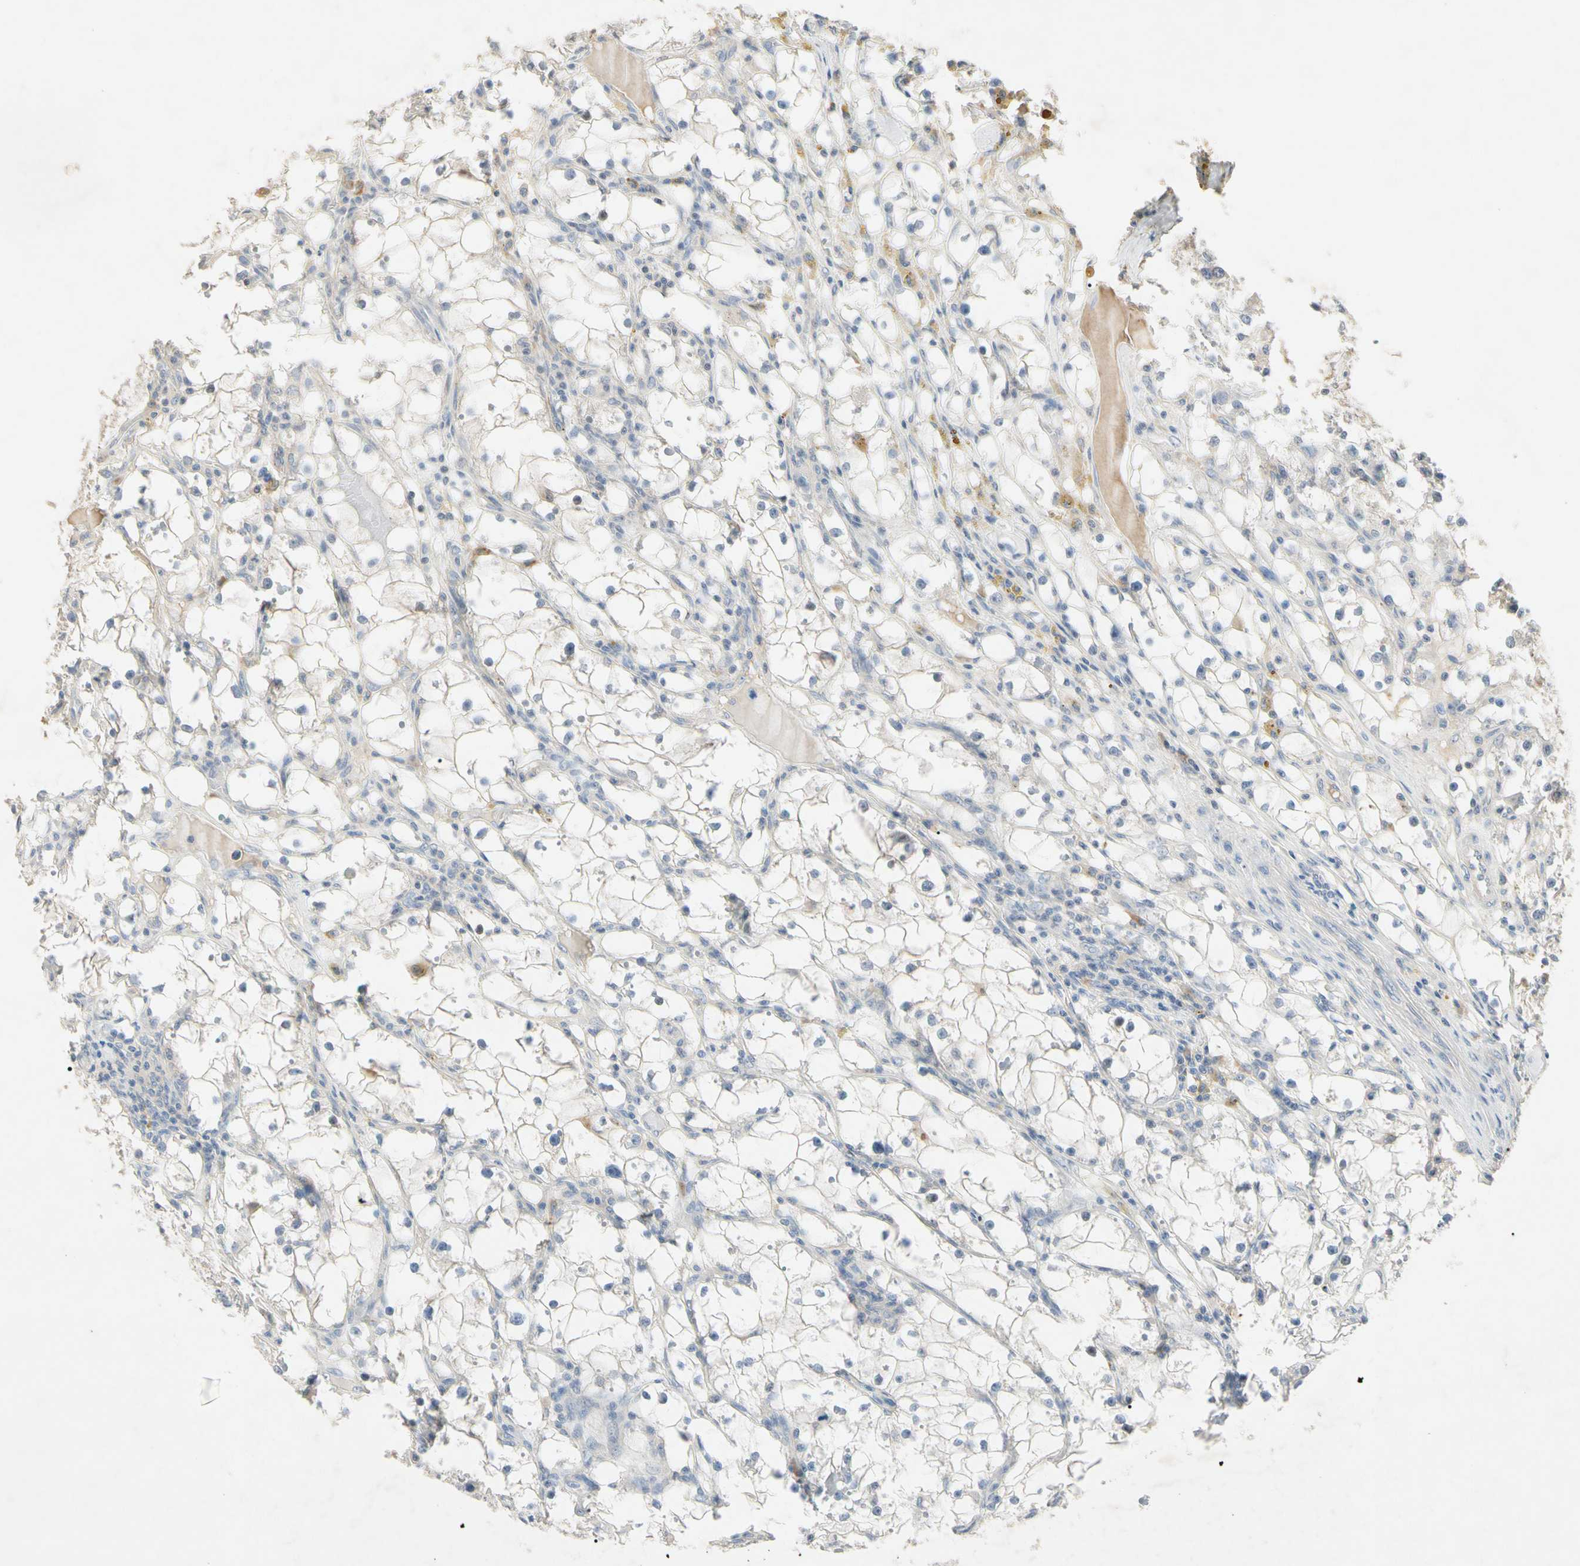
{"staining": {"intensity": "negative", "quantity": "none", "location": "none"}, "tissue": "renal cancer", "cell_type": "Tumor cells", "image_type": "cancer", "snomed": [{"axis": "morphology", "description": "Adenocarcinoma, NOS"}, {"axis": "topography", "description": "Kidney"}], "caption": "This is an immunohistochemistry (IHC) histopathology image of adenocarcinoma (renal). There is no expression in tumor cells.", "gene": "PRSS21", "patient": {"sex": "male", "age": 56}}